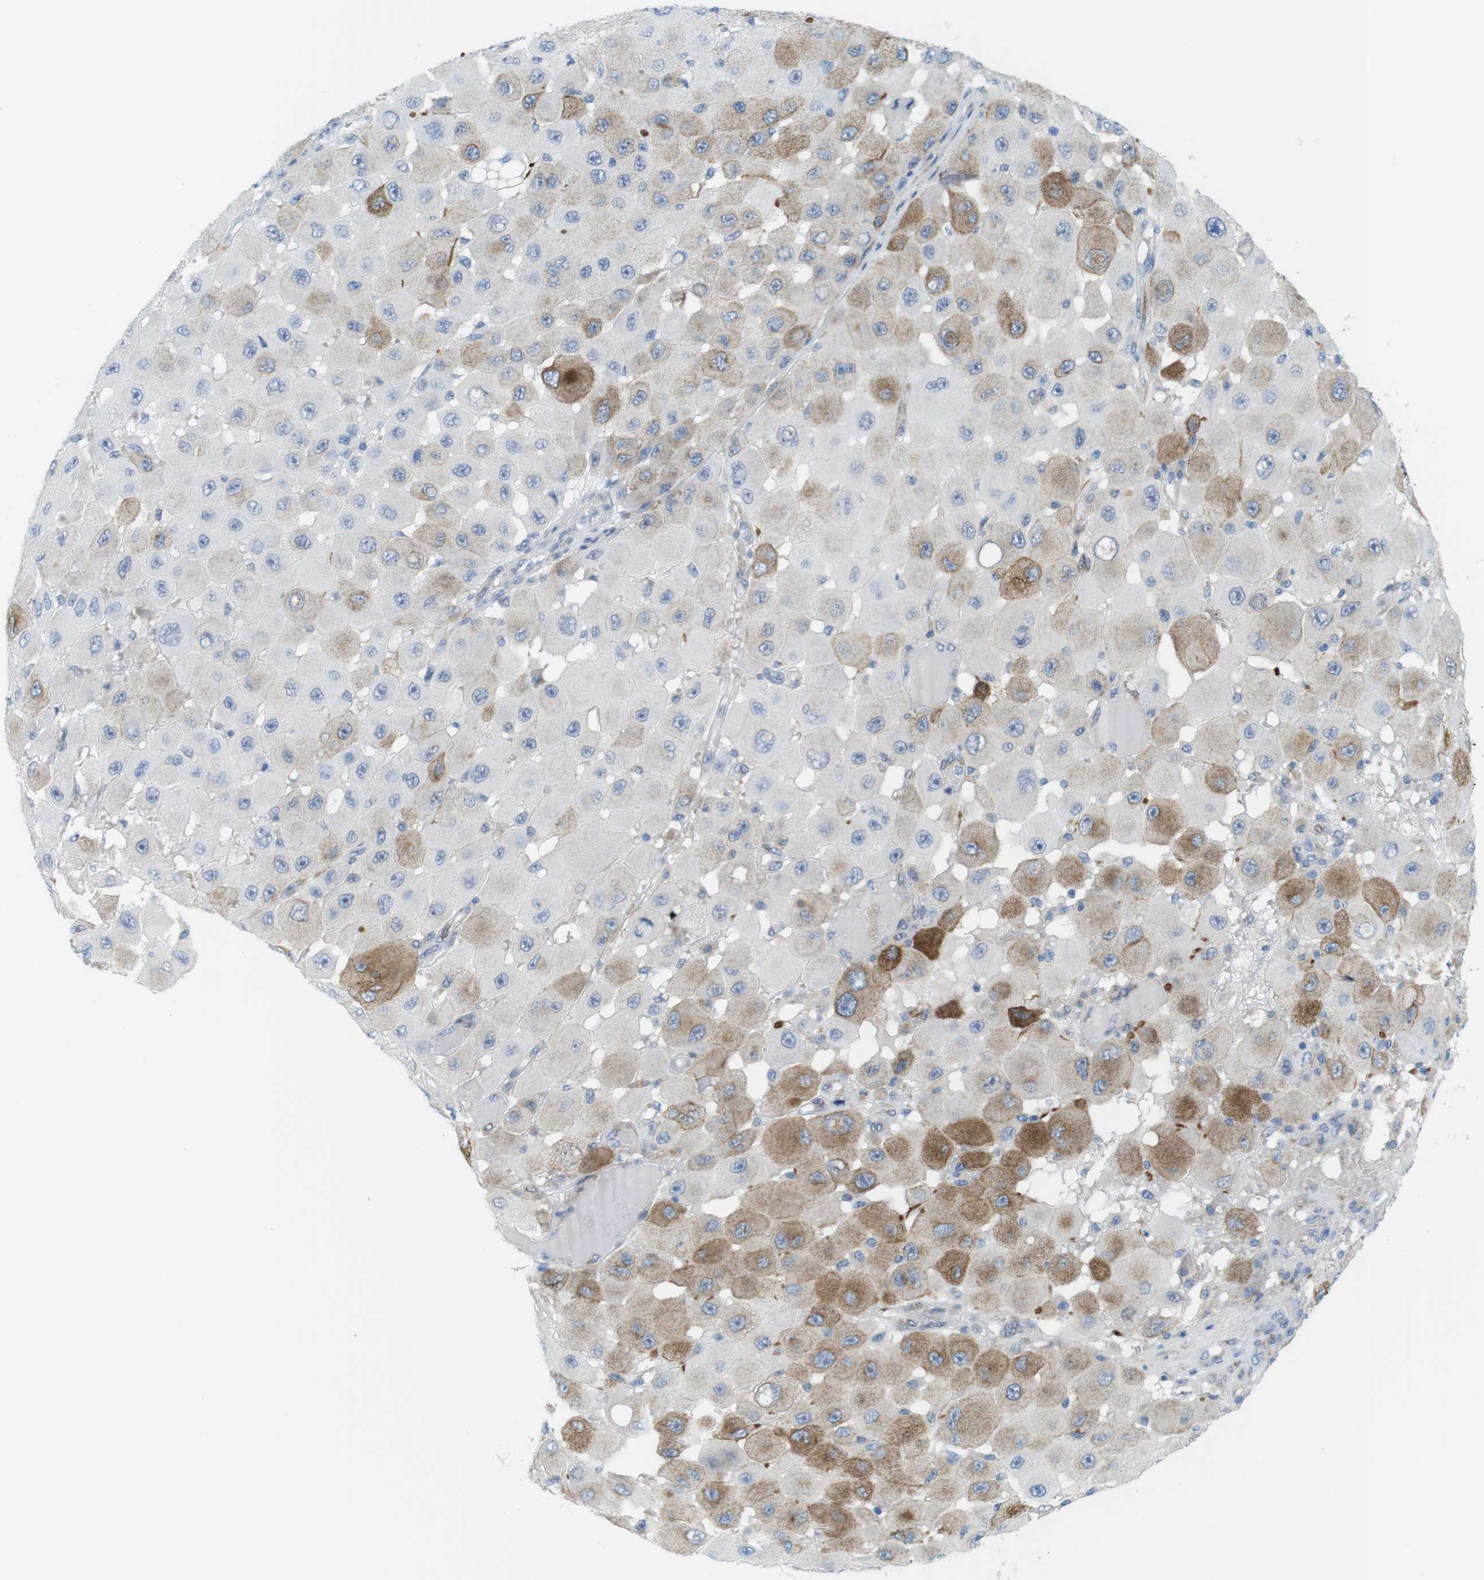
{"staining": {"intensity": "moderate", "quantity": ">75%", "location": "cytoplasmic/membranous"}, "tissue": "melanoma", "cell_type": "Tumor cells", "image_type": "cancer", "snomed": [{"axis": "morphology", "description": "Malignant melanoma, NOS"}, {"axis": "topography", "description": "Skin"}], "caption": "Immunohistochemistry (DAB) staining of human malignant melanoma demonstrates moderate cytoplasmic/membranous protein expression in approximately >75% of tumor cells.", "gene": "MYH9", "patient": {"sex": "female", "age": 81}}